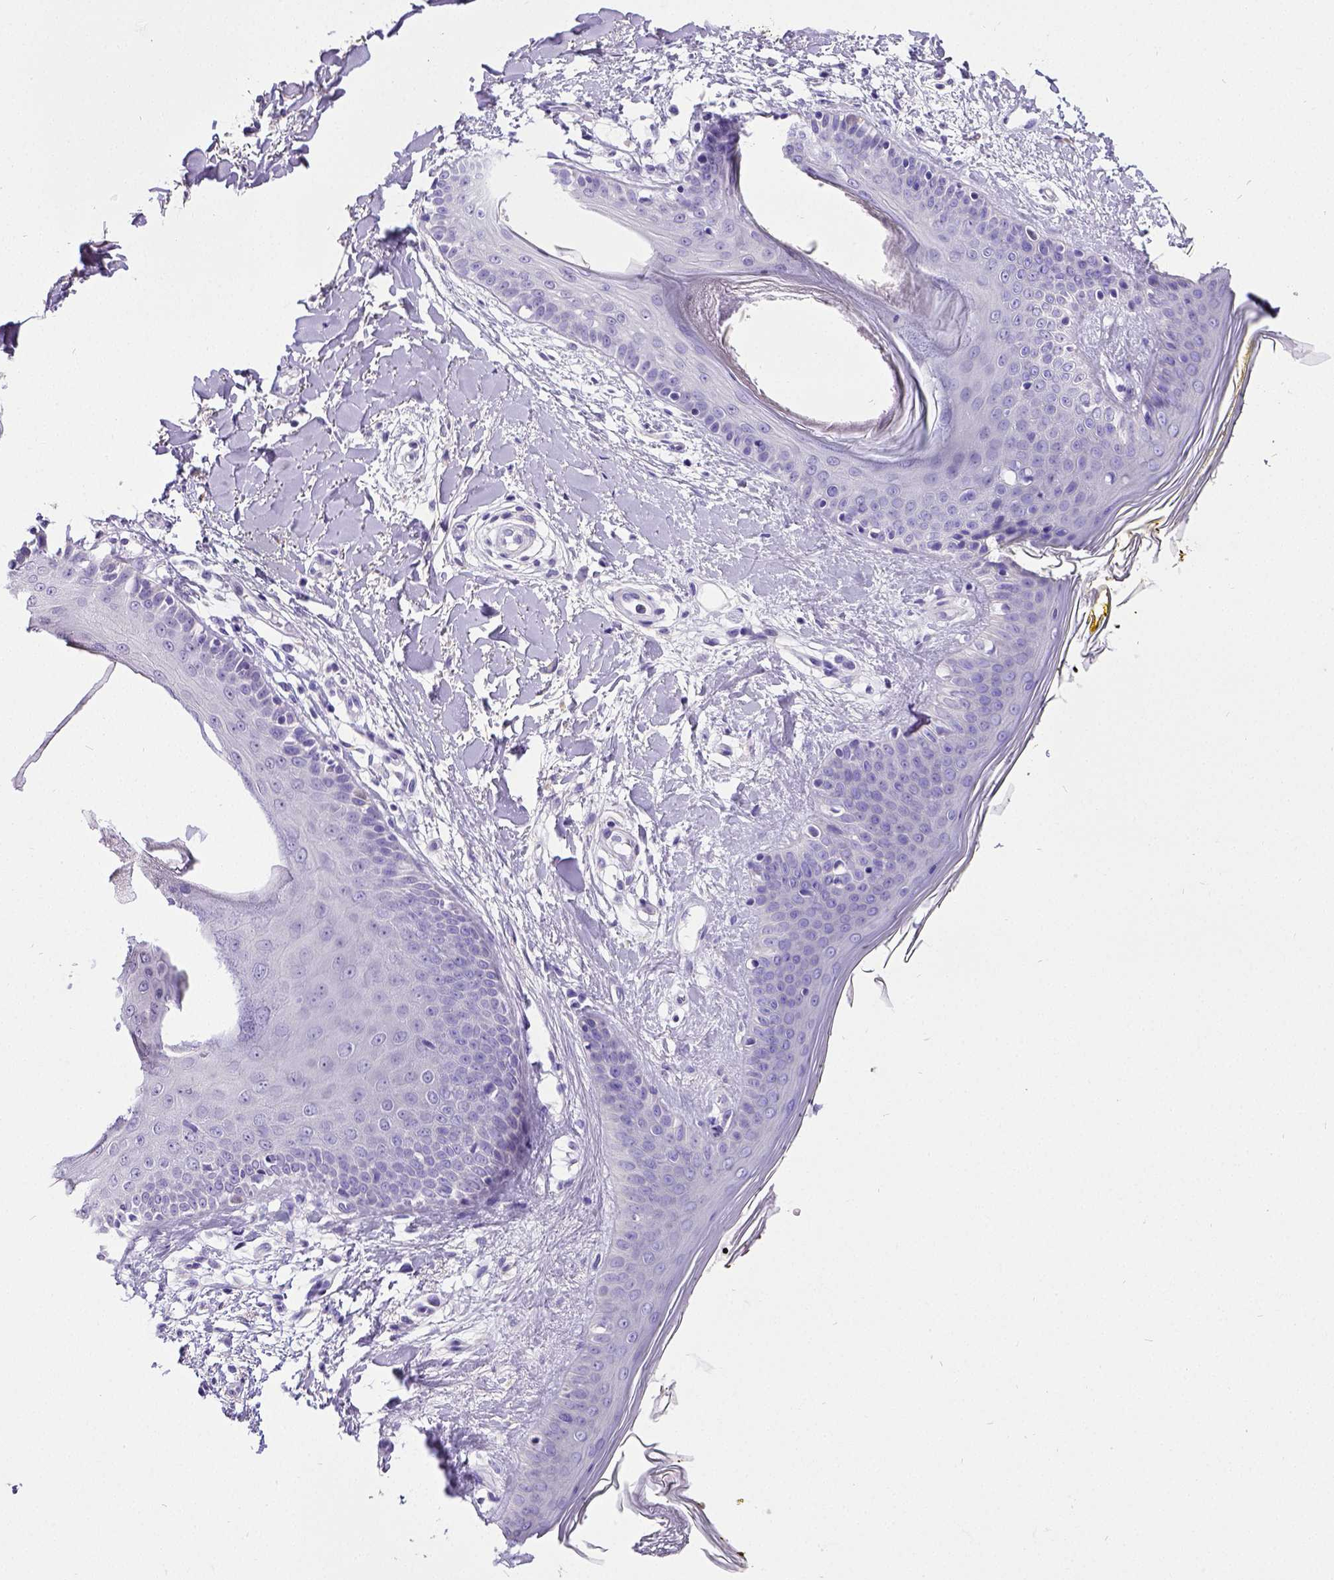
{"staining": {"intensity": "negative", "quantity": "none", "location": "none"}, "tissue": "skin", "cell_type": "Fibroblasts", "image_type": "normal", "snomed": [{"axis": "morphology", "description": "Normal tissue, NOS"}, {"axis": "topography", "description": "Skin"}], "caption": "The histopathology image demonstrates no staining of fibroblasts in normal skin.", "gene": "SATB2", "patient": {"sex": "female", "age": 34}}